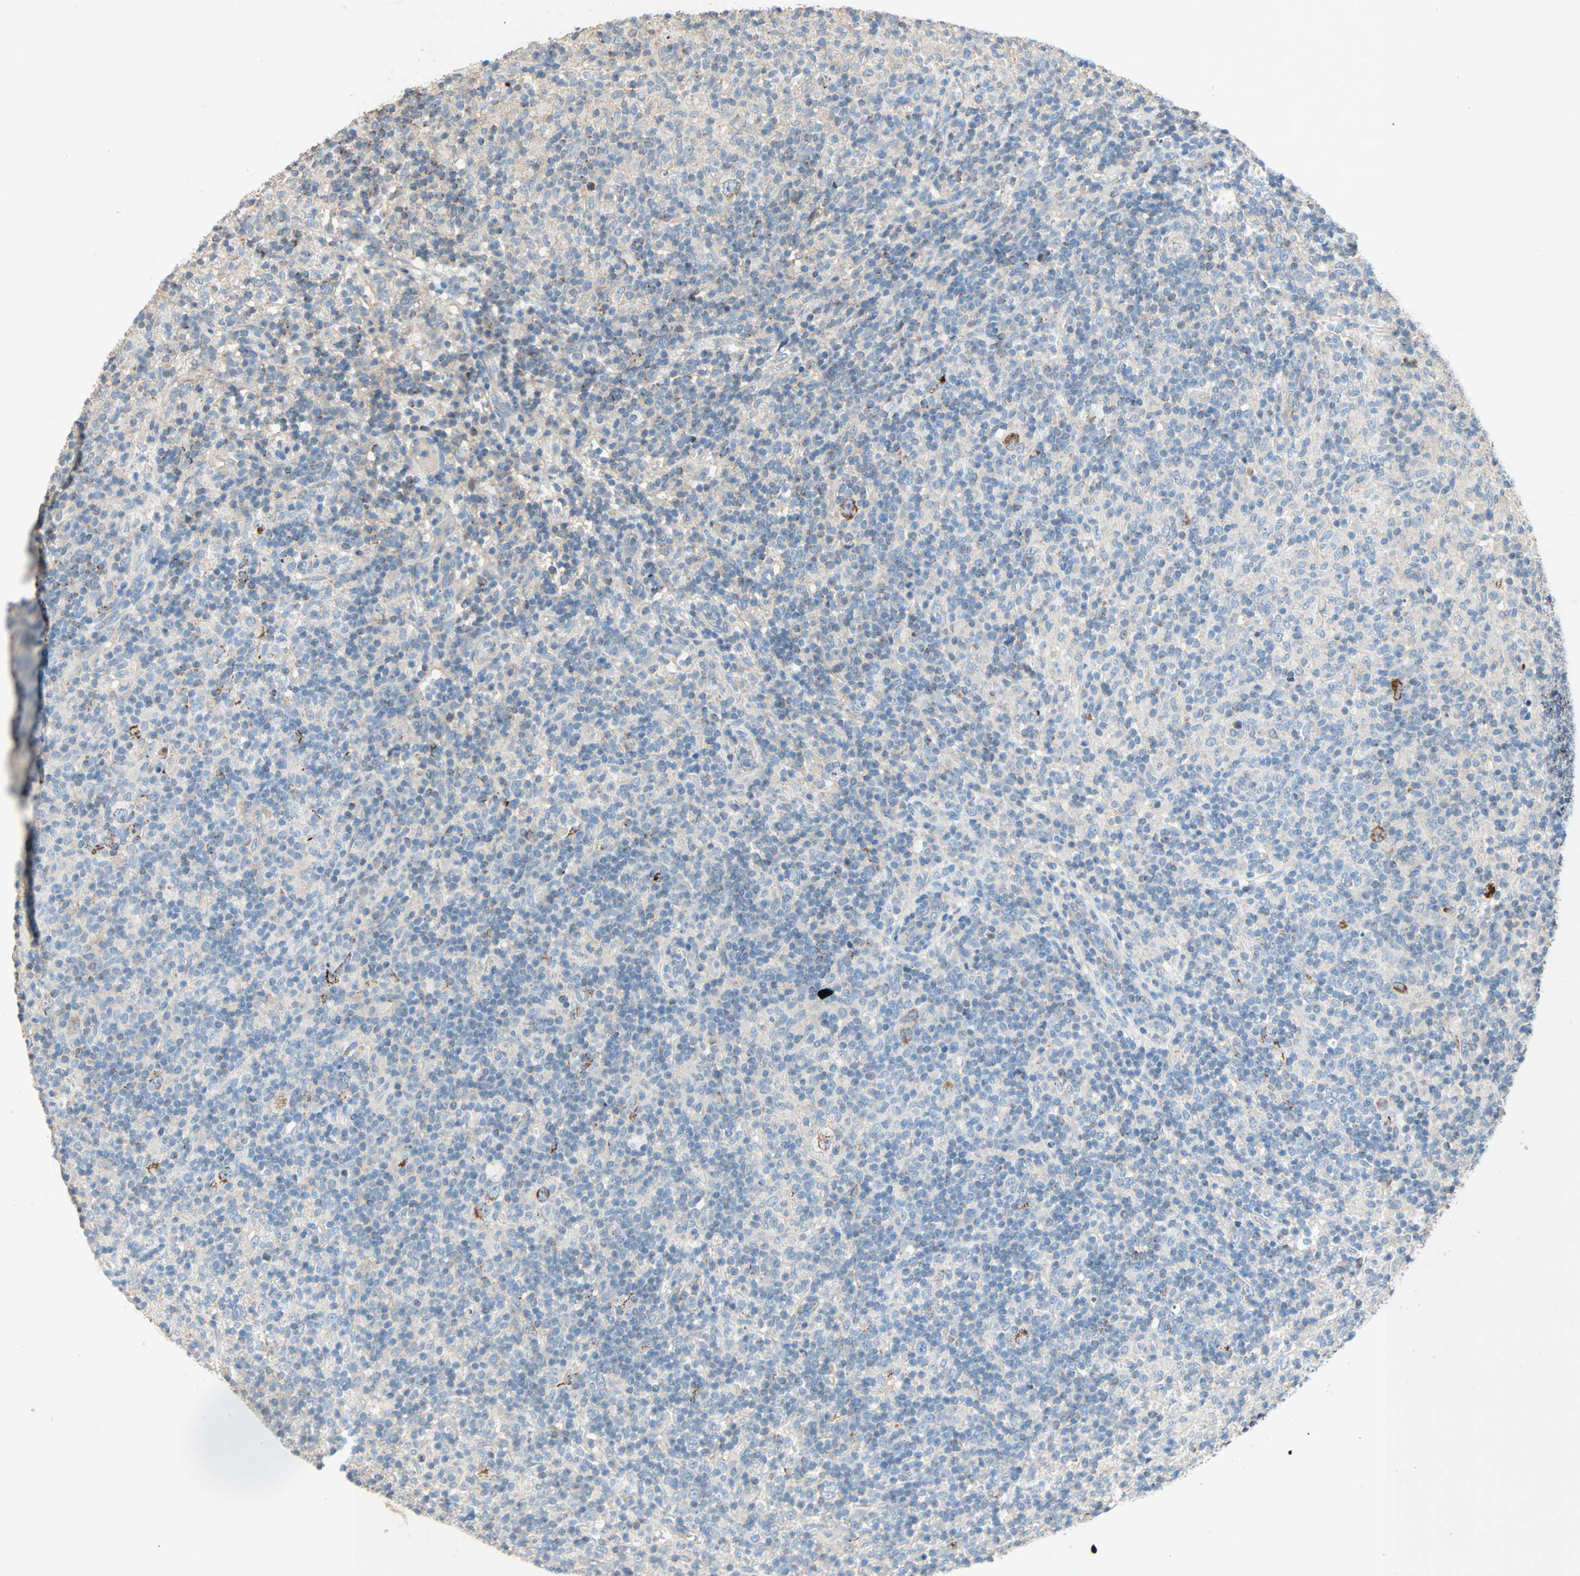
{"staining": {"intensity": "strong", "quantity": "25%-75%", "location": "cytoplasmic/membranous"}, "tissue": "lymphoma", "cell_type": "Tumor cells", "image_type": "cancer", "snomed": [{"axis": "morphology", "description": "Hodgkin's disease, NOS"}, {"axis": "topography", "description": "Lymph node"}], "caption": "Tumor cells exhibit strong cytoplasmic/membranous staining in about 25%-75% of cells in lymphoma.", "gene": "ACVRL1", "patient": {"sex": "male", "age": 70}}